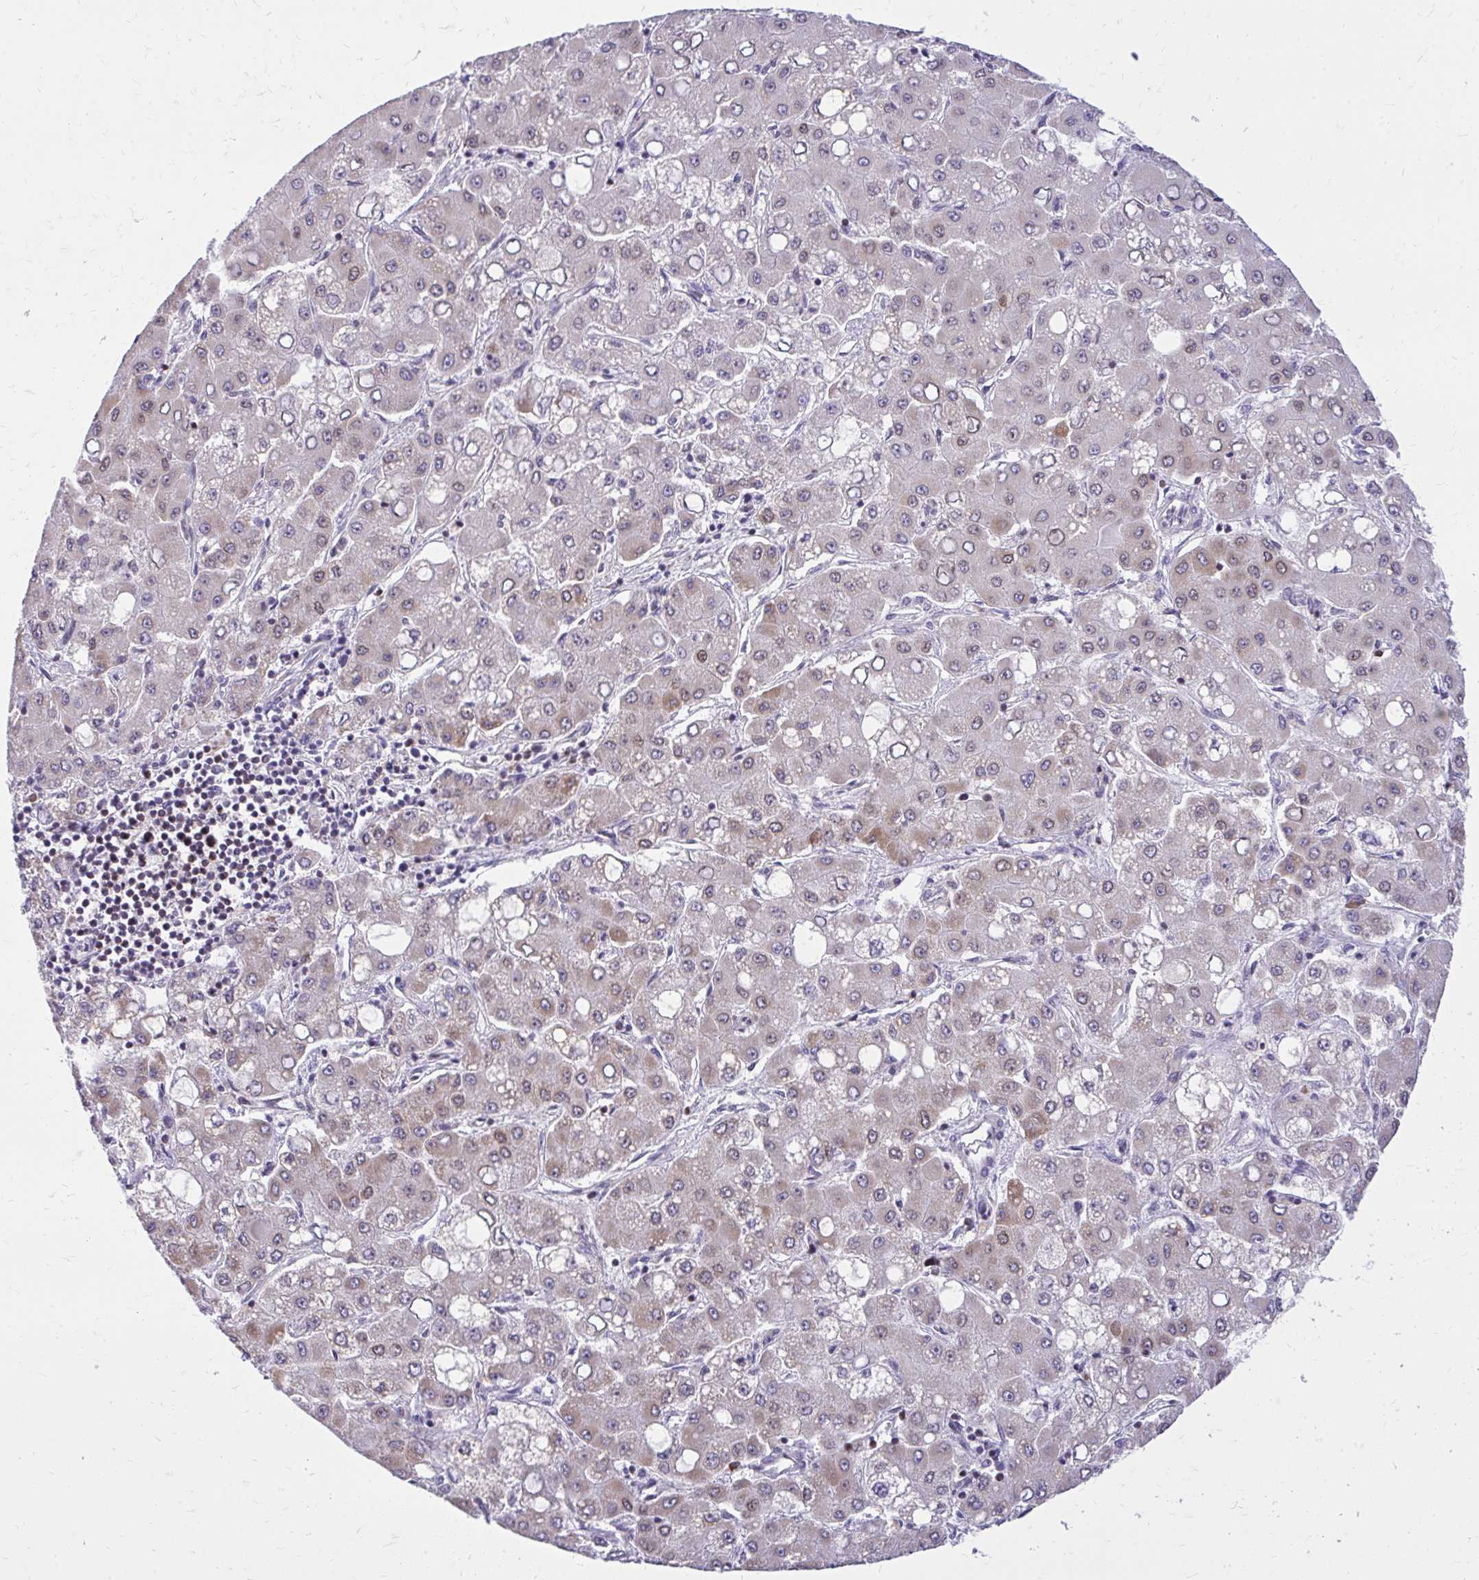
{"staining": {"intensity": "weak", "quantity": "<25%", "location": "cytoplasmic/membranous"}, "tissue": "liver cancer", "cell_type": "Tumor cells", "image_type": "cancer", "snomed": [{"axis": "morphology", "description": "Carcinoma, Hepatocellular, NOS"}, {"axis": "topography", "description": "Liver"}], "caption": "The immunohistochemistry histopathology image has no significant staining in tumor cells of liver cancer (hepatocellular carcinoma) tissue. Nuclei are stained in blue.", "gene": "RPS6KA2", "patient": {"sex": "male", "age": 40}}